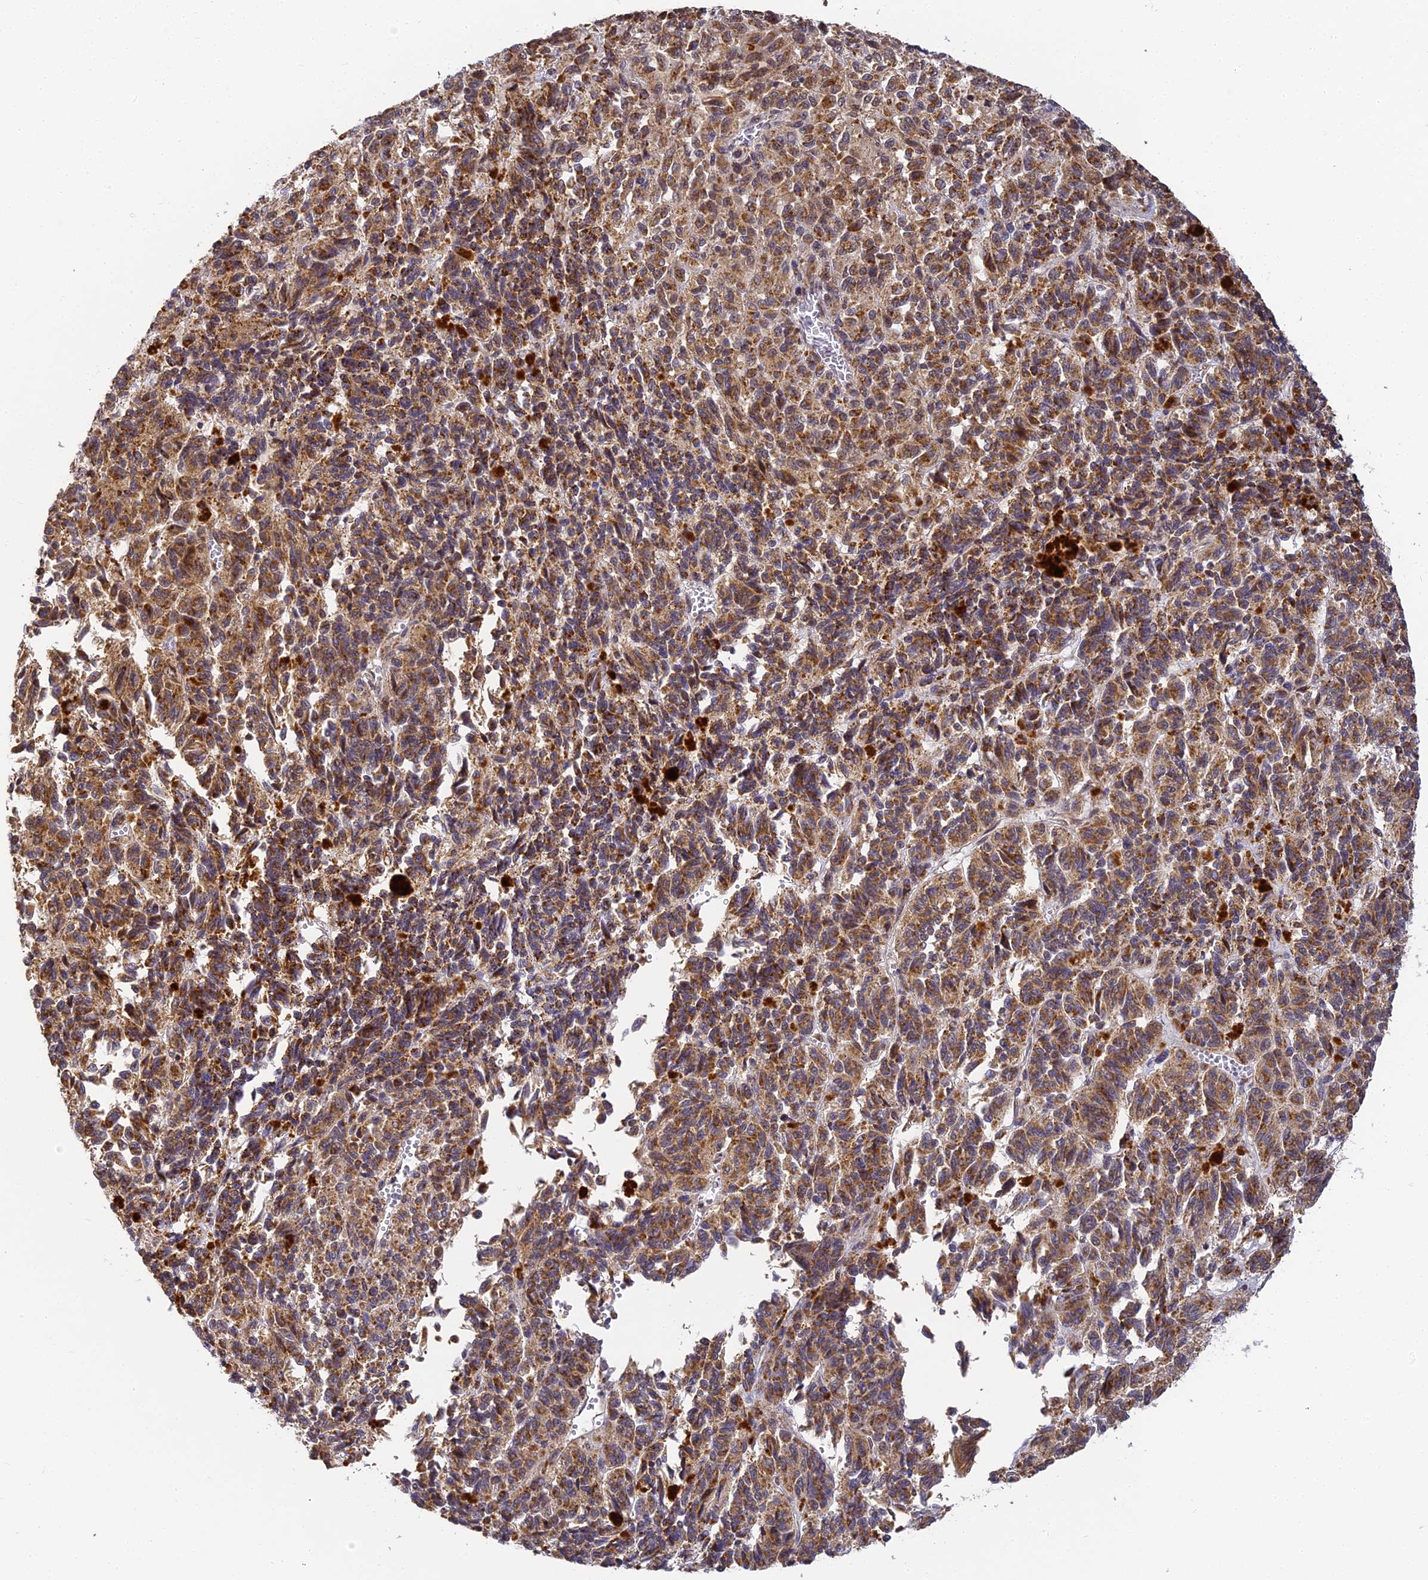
{"staining": {"intensity": "moderate", "quantity": ">75%", "location": "cytoplasmic/membranous,nuclear"}, "tissue": "melanoma", "cell_type": "Tumor cells", "image_type": "cancer", "snomed": [{"axis": "morphology", "description": "Malignant melanoma, Metastatic site"}, {"axis": "topography", "description": "Lung"}], "caption": "Protein expression analysis of melanoma exhibits moderate cytoplasmic/membranous and nuclear expression in approximately >75% of tumor cells.", "gene": "DNAAF10", "patient": {"sex": "male", "age": 64}}